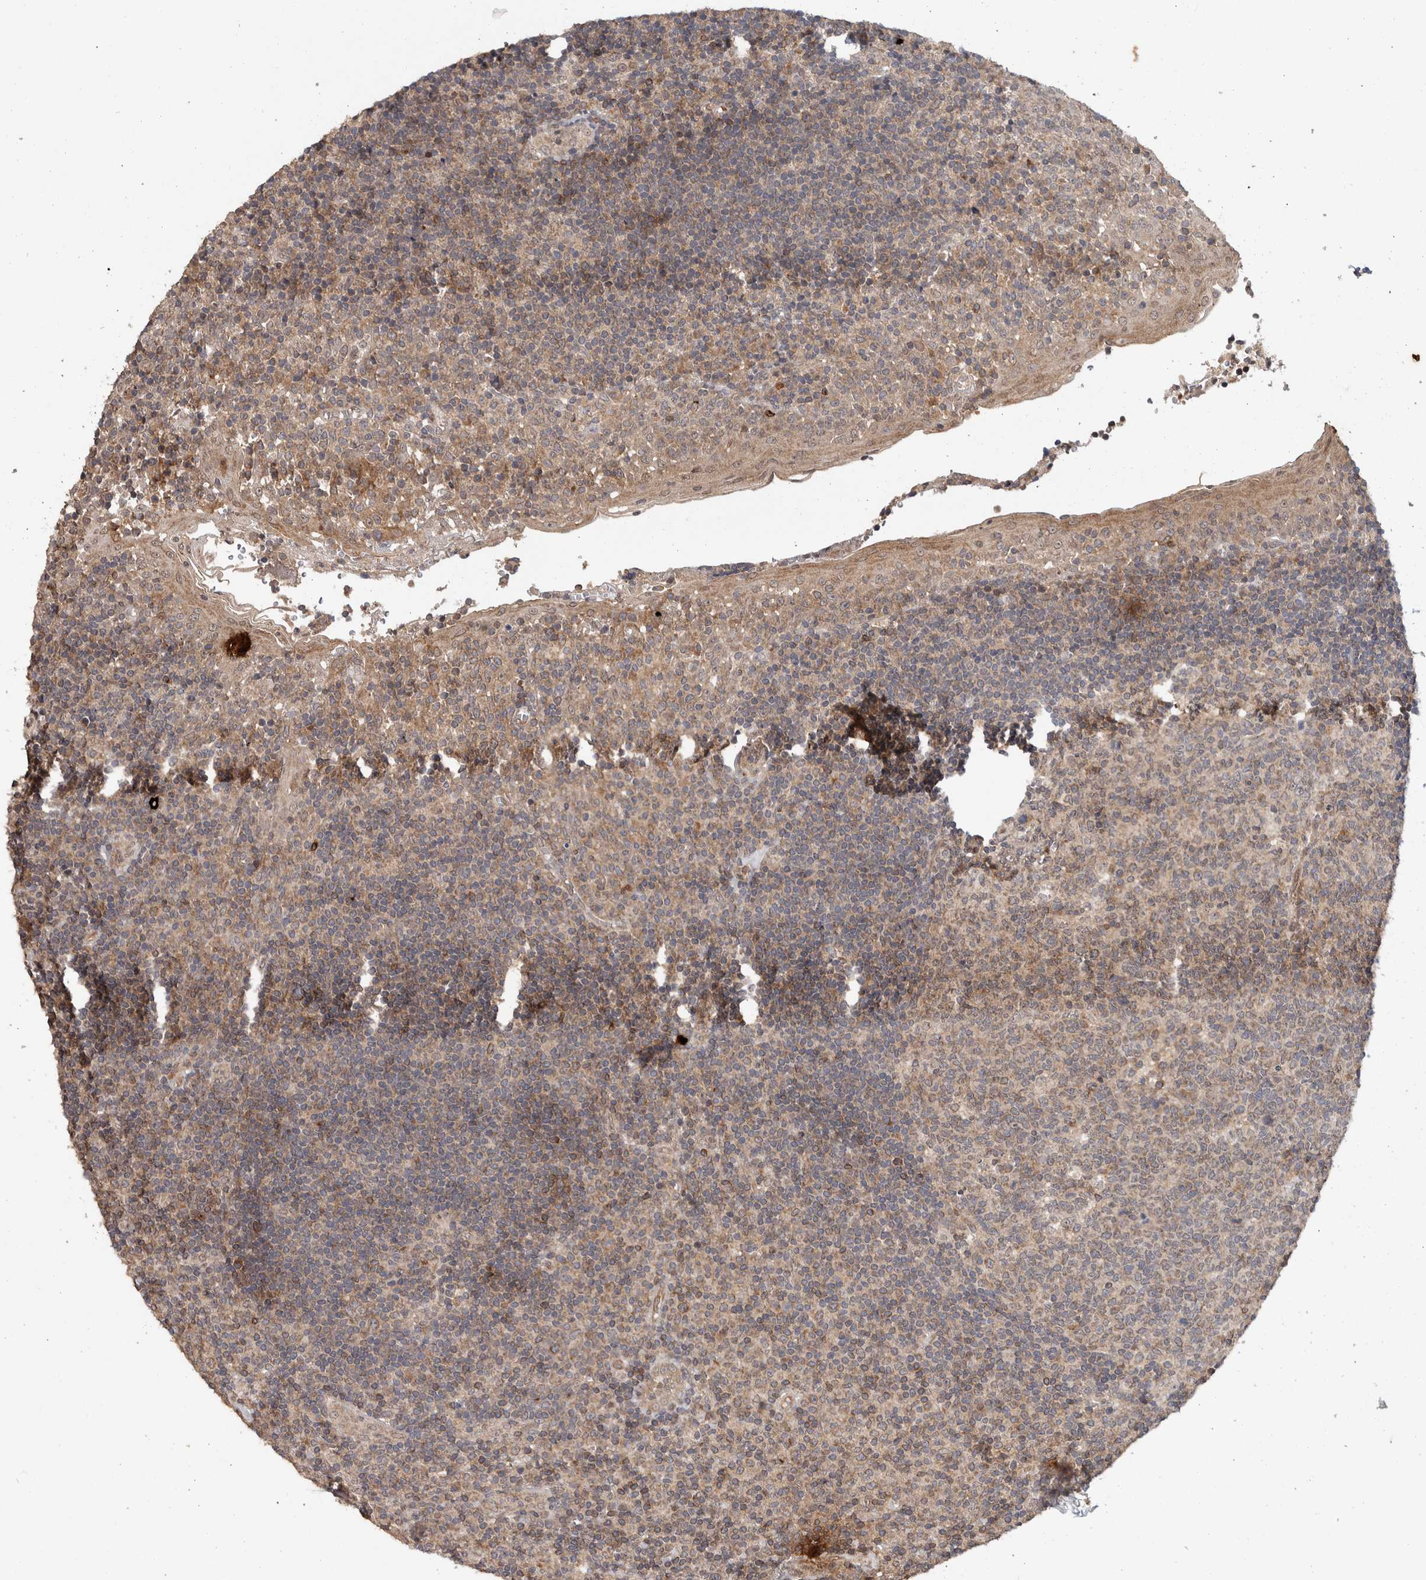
{"staining": {"intensity": "weak", "quantity": ">75%", "location": "cytoplasmic/membranous"}, "tissue": "tonsil", "cell_type": "Germinal center cells", "image_type": "normal", "snomed": [{"axis": "morphology", "description": "Normal tissue, NOS"}, {"axis": "topography", "description": "Tonsil"}], "caption": "A high-resolution histopathology image shows IHC staining of unremarkable tonsil, which shows weak cytoplasmic/membranous staining in about >75% of germinal center cells.", "gene": "HMOX2", "patient": {"sex": "female", "age": 40}}